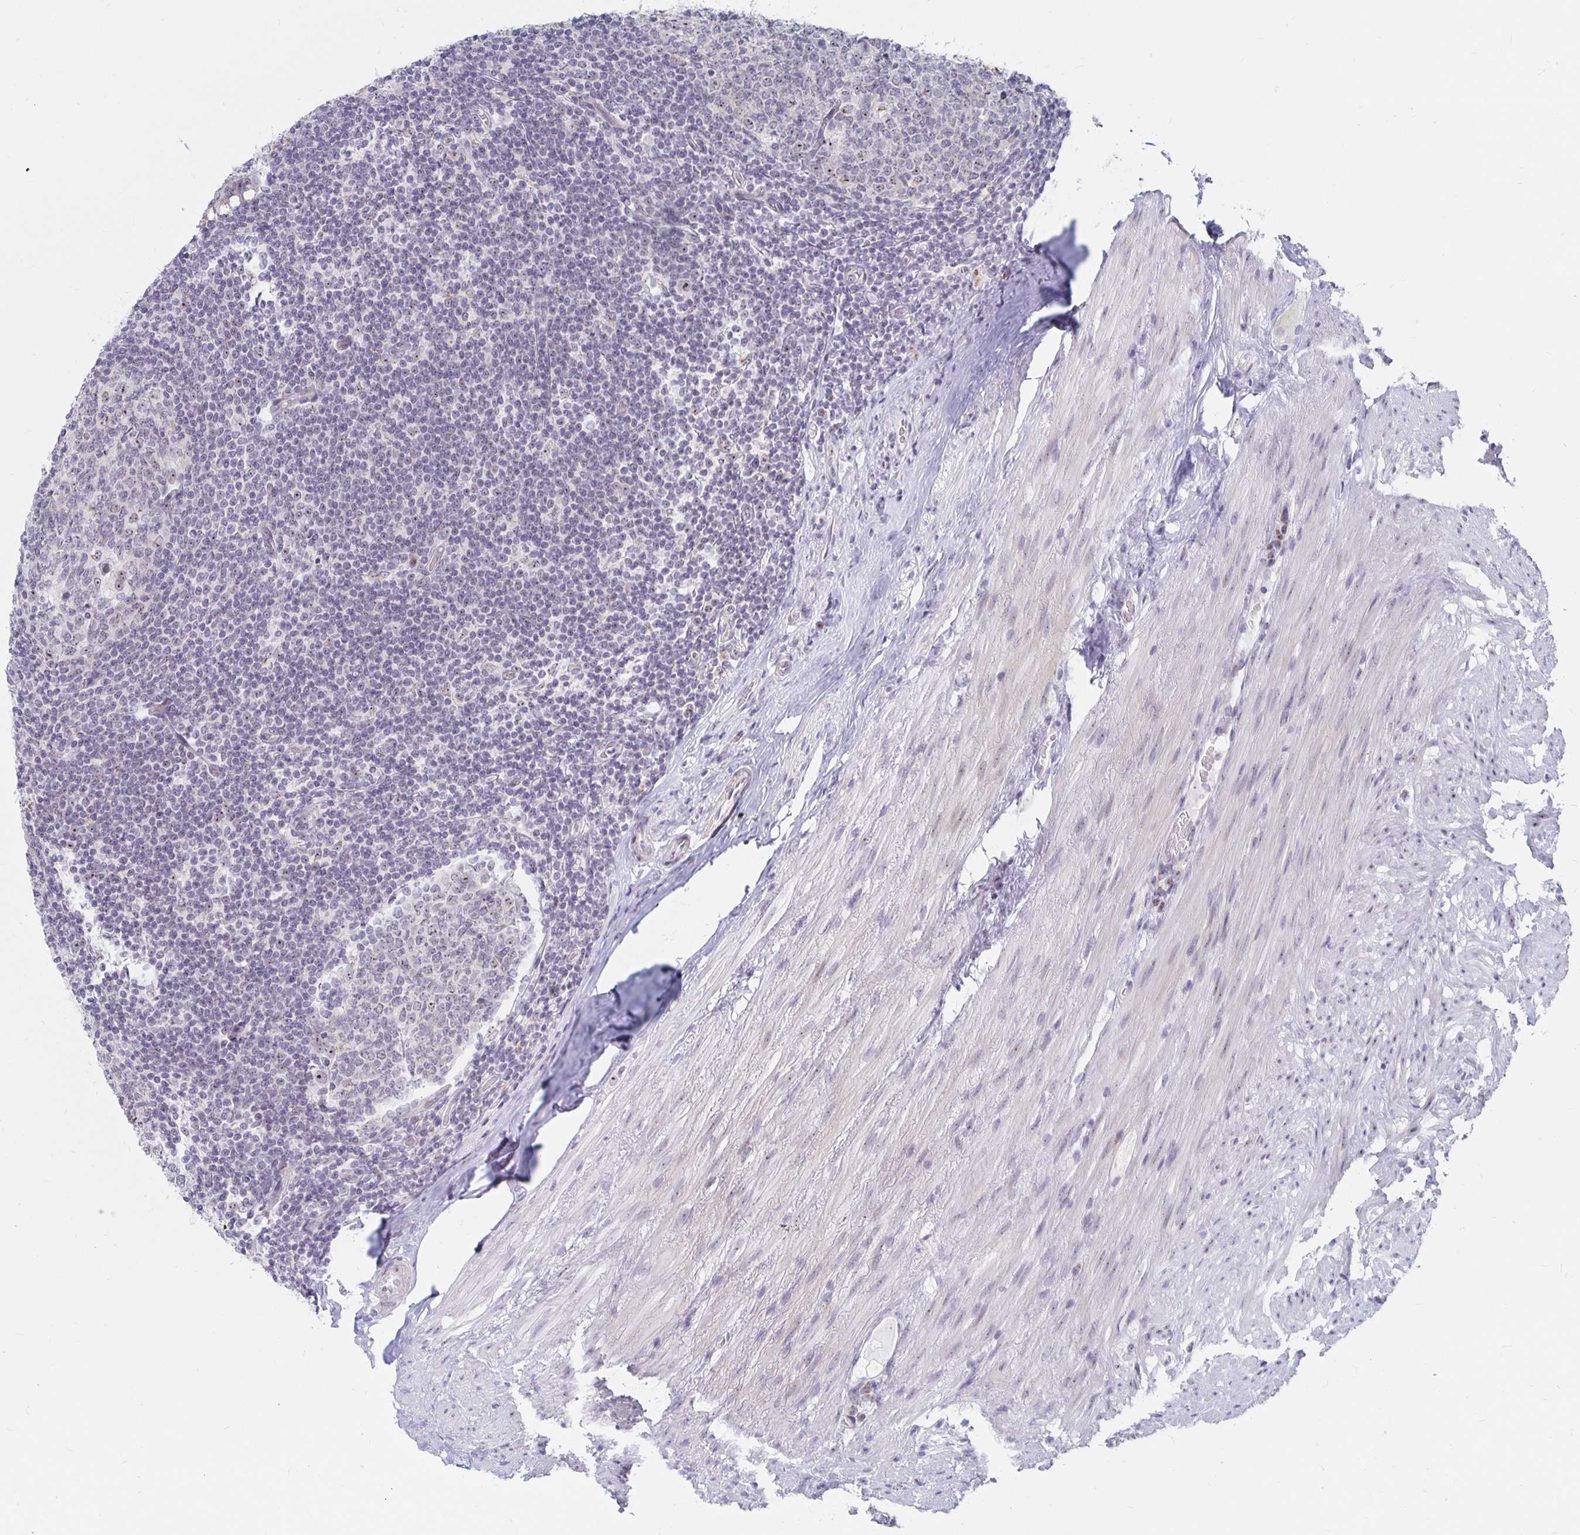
{"staining": {"intensity": "moderate", "quantity": "25%-75%", "location": "nuclear"}, "tissue": "appendix", "cell_type": "Glandular cells", "image_type": "normal", "snomed": [{"axis": "morphology", "description": "Normal tissue, NOS"}, {"axis": "topography", "description": "Appendix"}], "caption": "Unremarkable appendix was stained to show a protein in brown. There is medium levels of moderate nuclear staining in about 25%-75% of glandular cells.", "gene": "NUP85", "patient": {"sex": "male", "age": 71}}